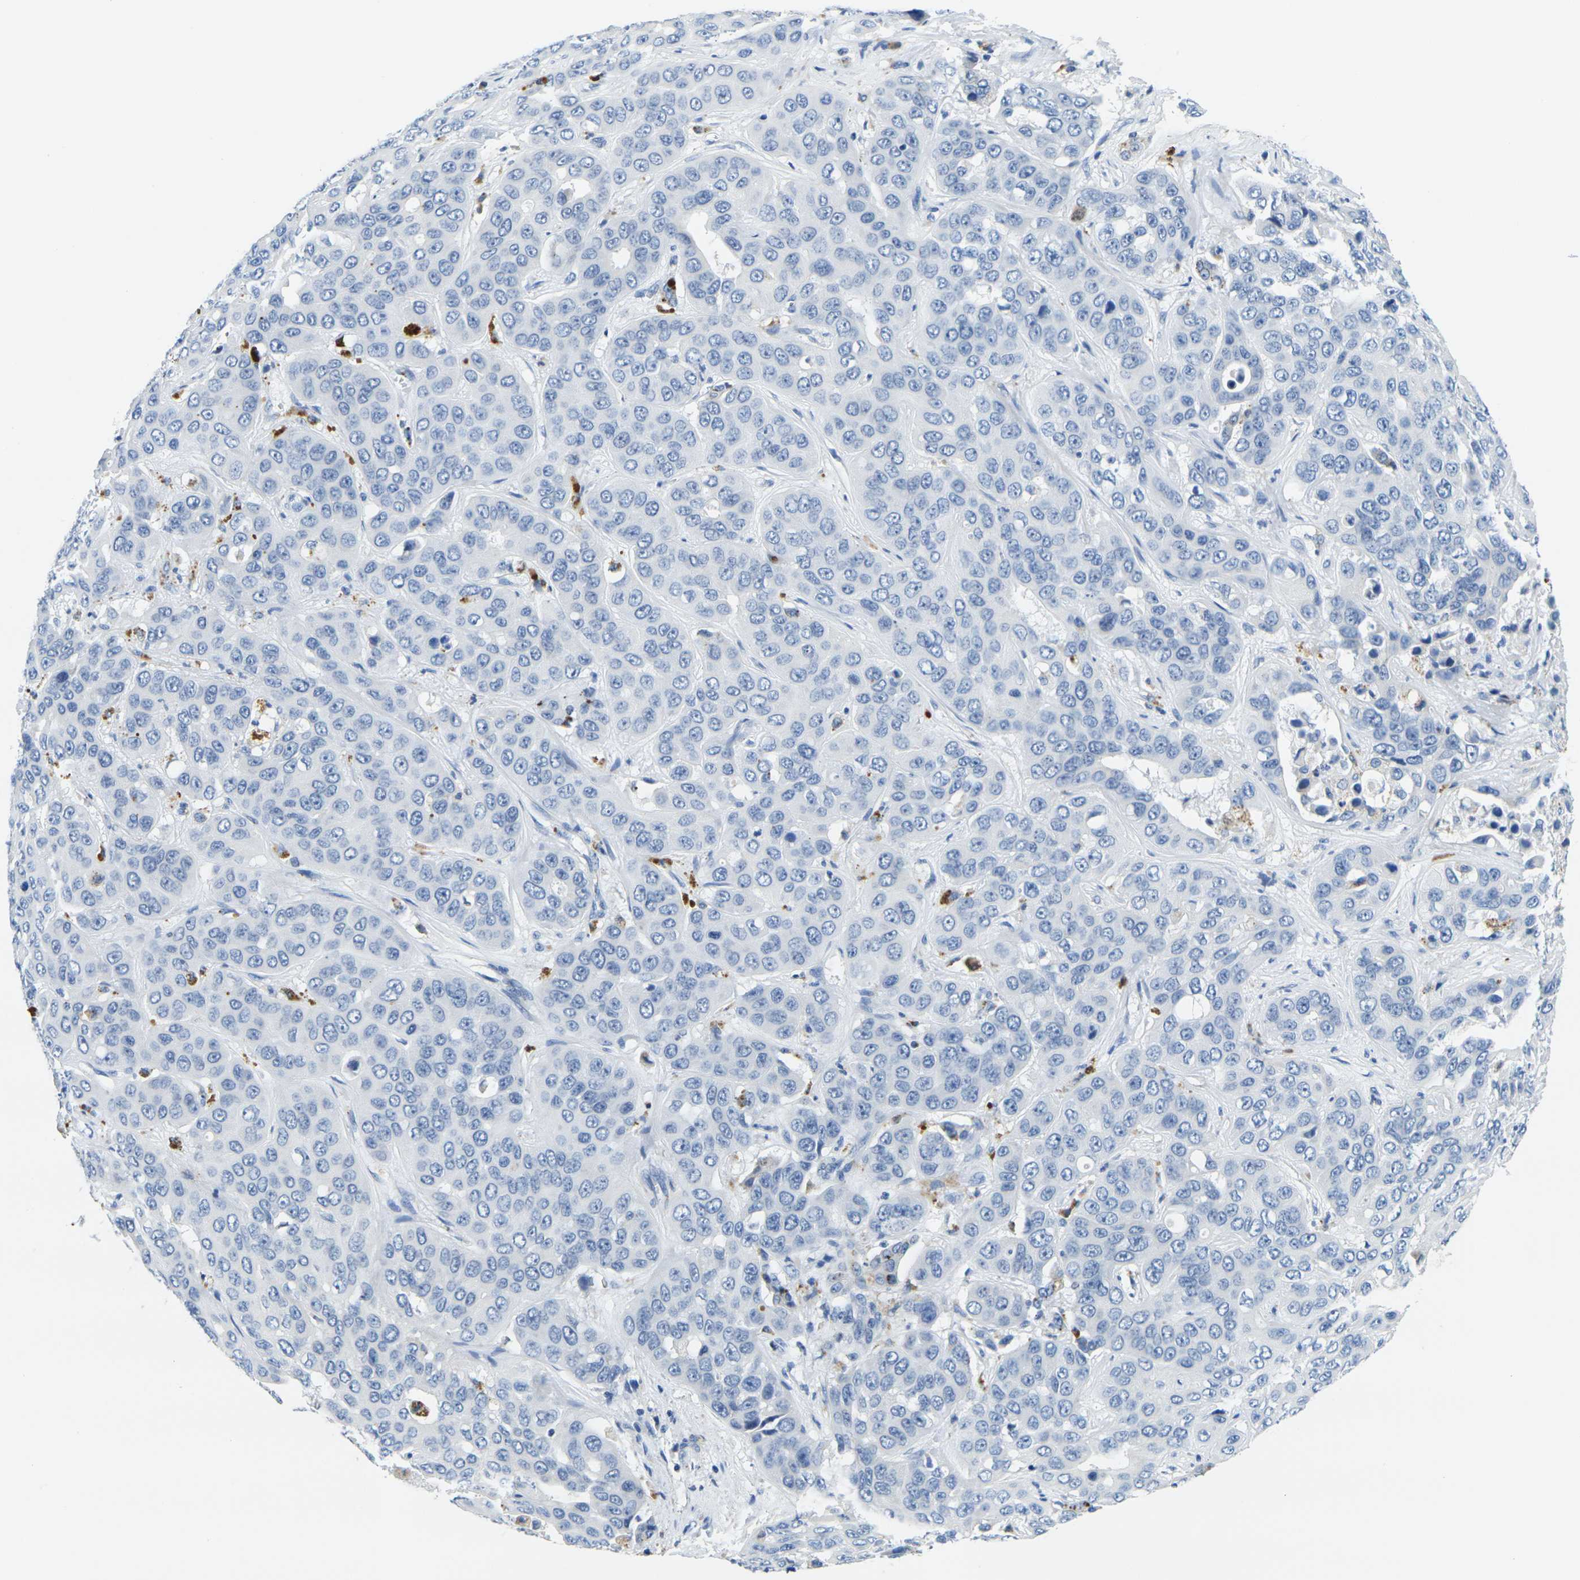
{"staining": {"intensity": "negative", "quantity": "none", "location": "none"}, "tissue": "liver cancer", "cell_type": "Tumor cells", "image_type": "cancer", "snomed": [{"axis": "morphology", "description": "Cholangiocarcinoma"}, {"axis": "topography", "description": "Liver"}], "caption": "This image is of cholangiocarcinoma (liver) stained with immunohistochemistry (IHC) to label a protein in brown with the nuclei are counter-stained blue. There is no staining in tumor cells. Nuclei are stained in blue.", "gene": "GPR15", "patient": {"sex": "female", "age": 52}}